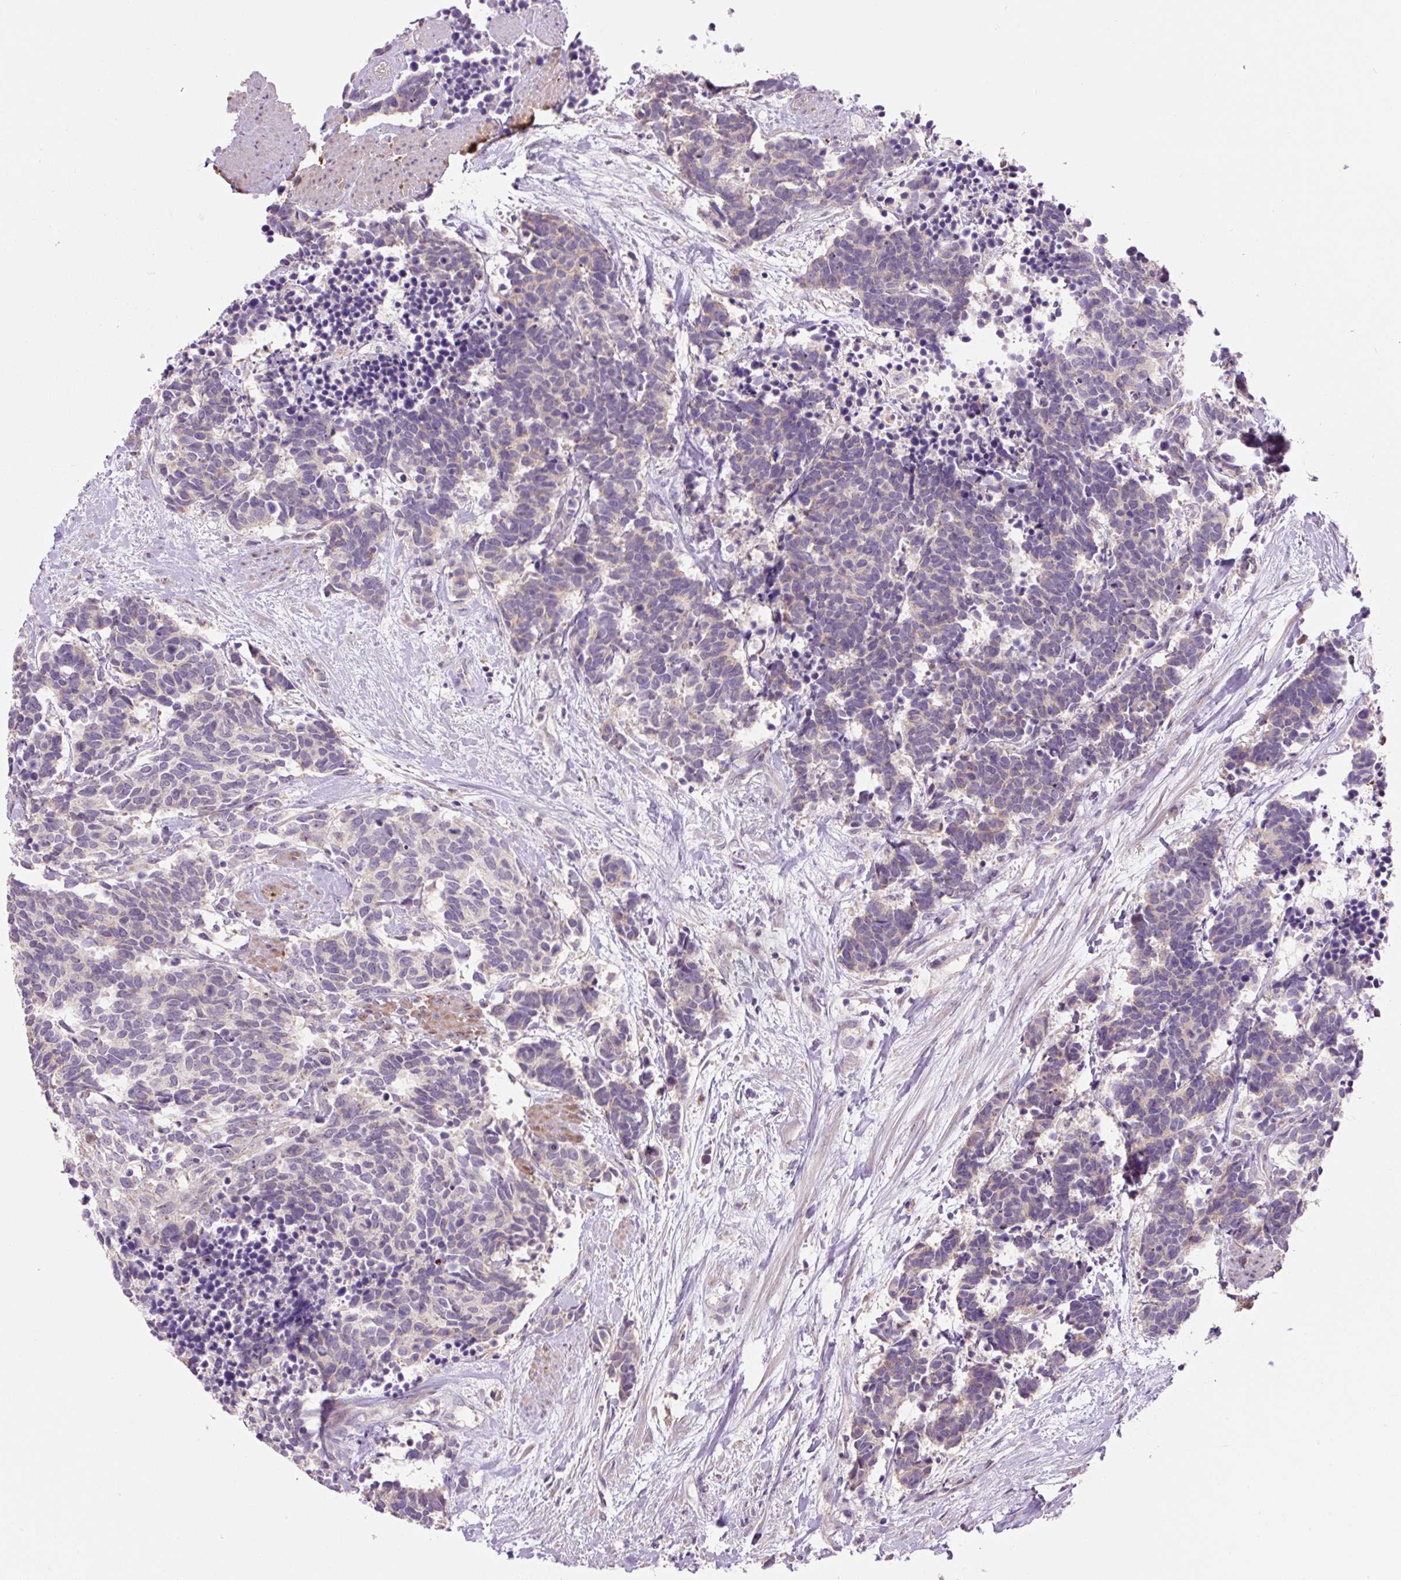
{"staining": {"intensity": "weak", "quantity": "<25%", "location": "cytoplasmic/membranous"}, "tissue": "carcinoid", "cell_type": "Tumor cells", "image_type": "cancer", "snomed": [{"axis": "morphology", "description": "Carcinoma, NOS"}, {"axis": "morphology", "description": "Carcinoid, malignant, NOS"}, {"axis": "topography", "description": "Prostate"}], "caption": "This is an immunohistochemistry (IHC) micrograph of human carcinoid. There is no staining in tumor cells.", "gene": "OGDHL", "patient": {"sex": "male", "age": 57}}